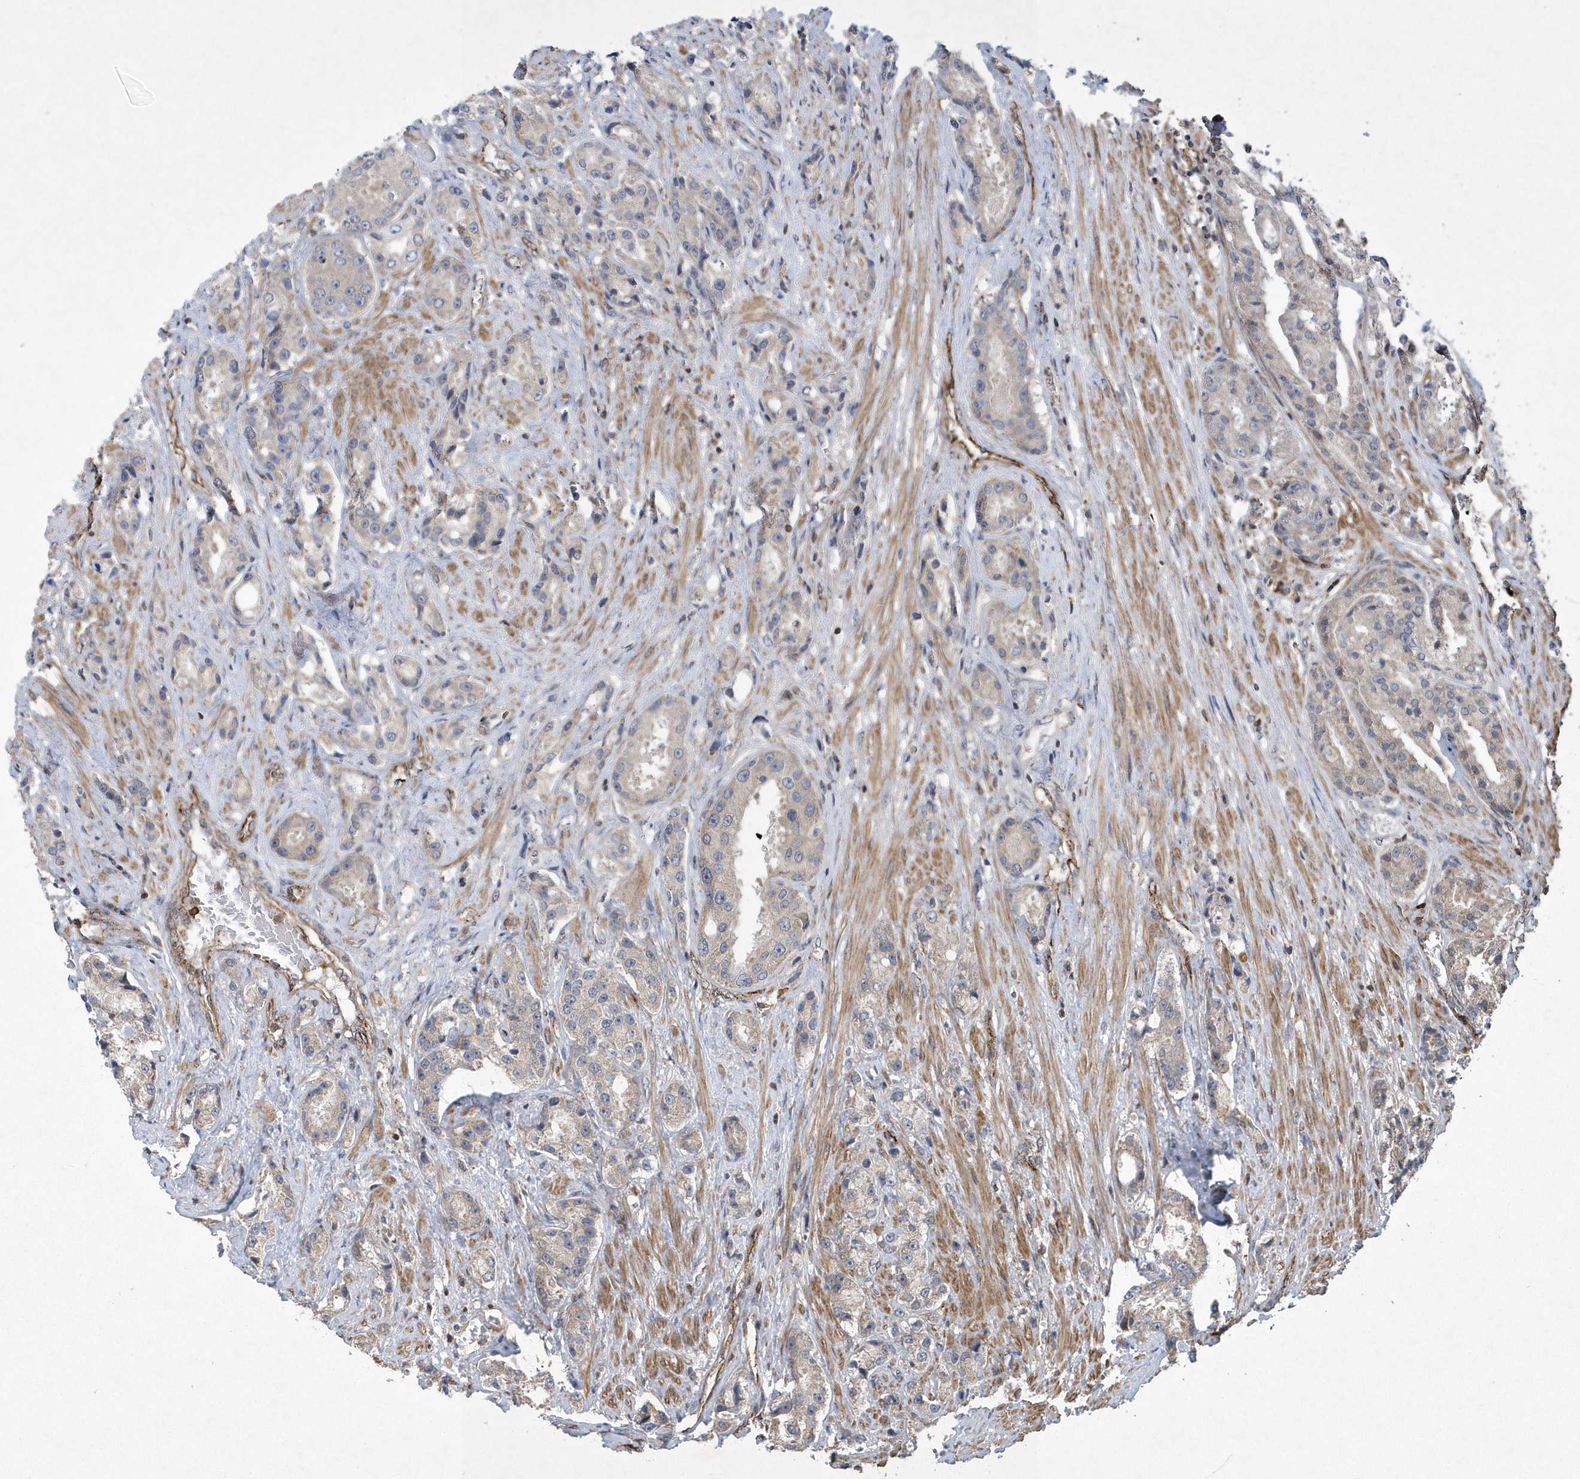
{"staining": {"intensity": "weak", "quantity": "25%-75%", "location": "cytoplasmic/membranous"}, "tissue": "prostate cancer", "cell_type": "Tumor cells", "image_type": "cancer", "snomed": [{"axis": "morphology", "description": "Adenocarcinoma, High grade"}, {"axis": "topography", "description": "Prostate"}], "caption": "Prostate cancer stained with DAB IHC shows low levels of weak cytoplasmic/membranous expression in about 25%-75% of tumor cells.", "gene": "N4BP2", "patient": {"sex": "male", "age": 60}}